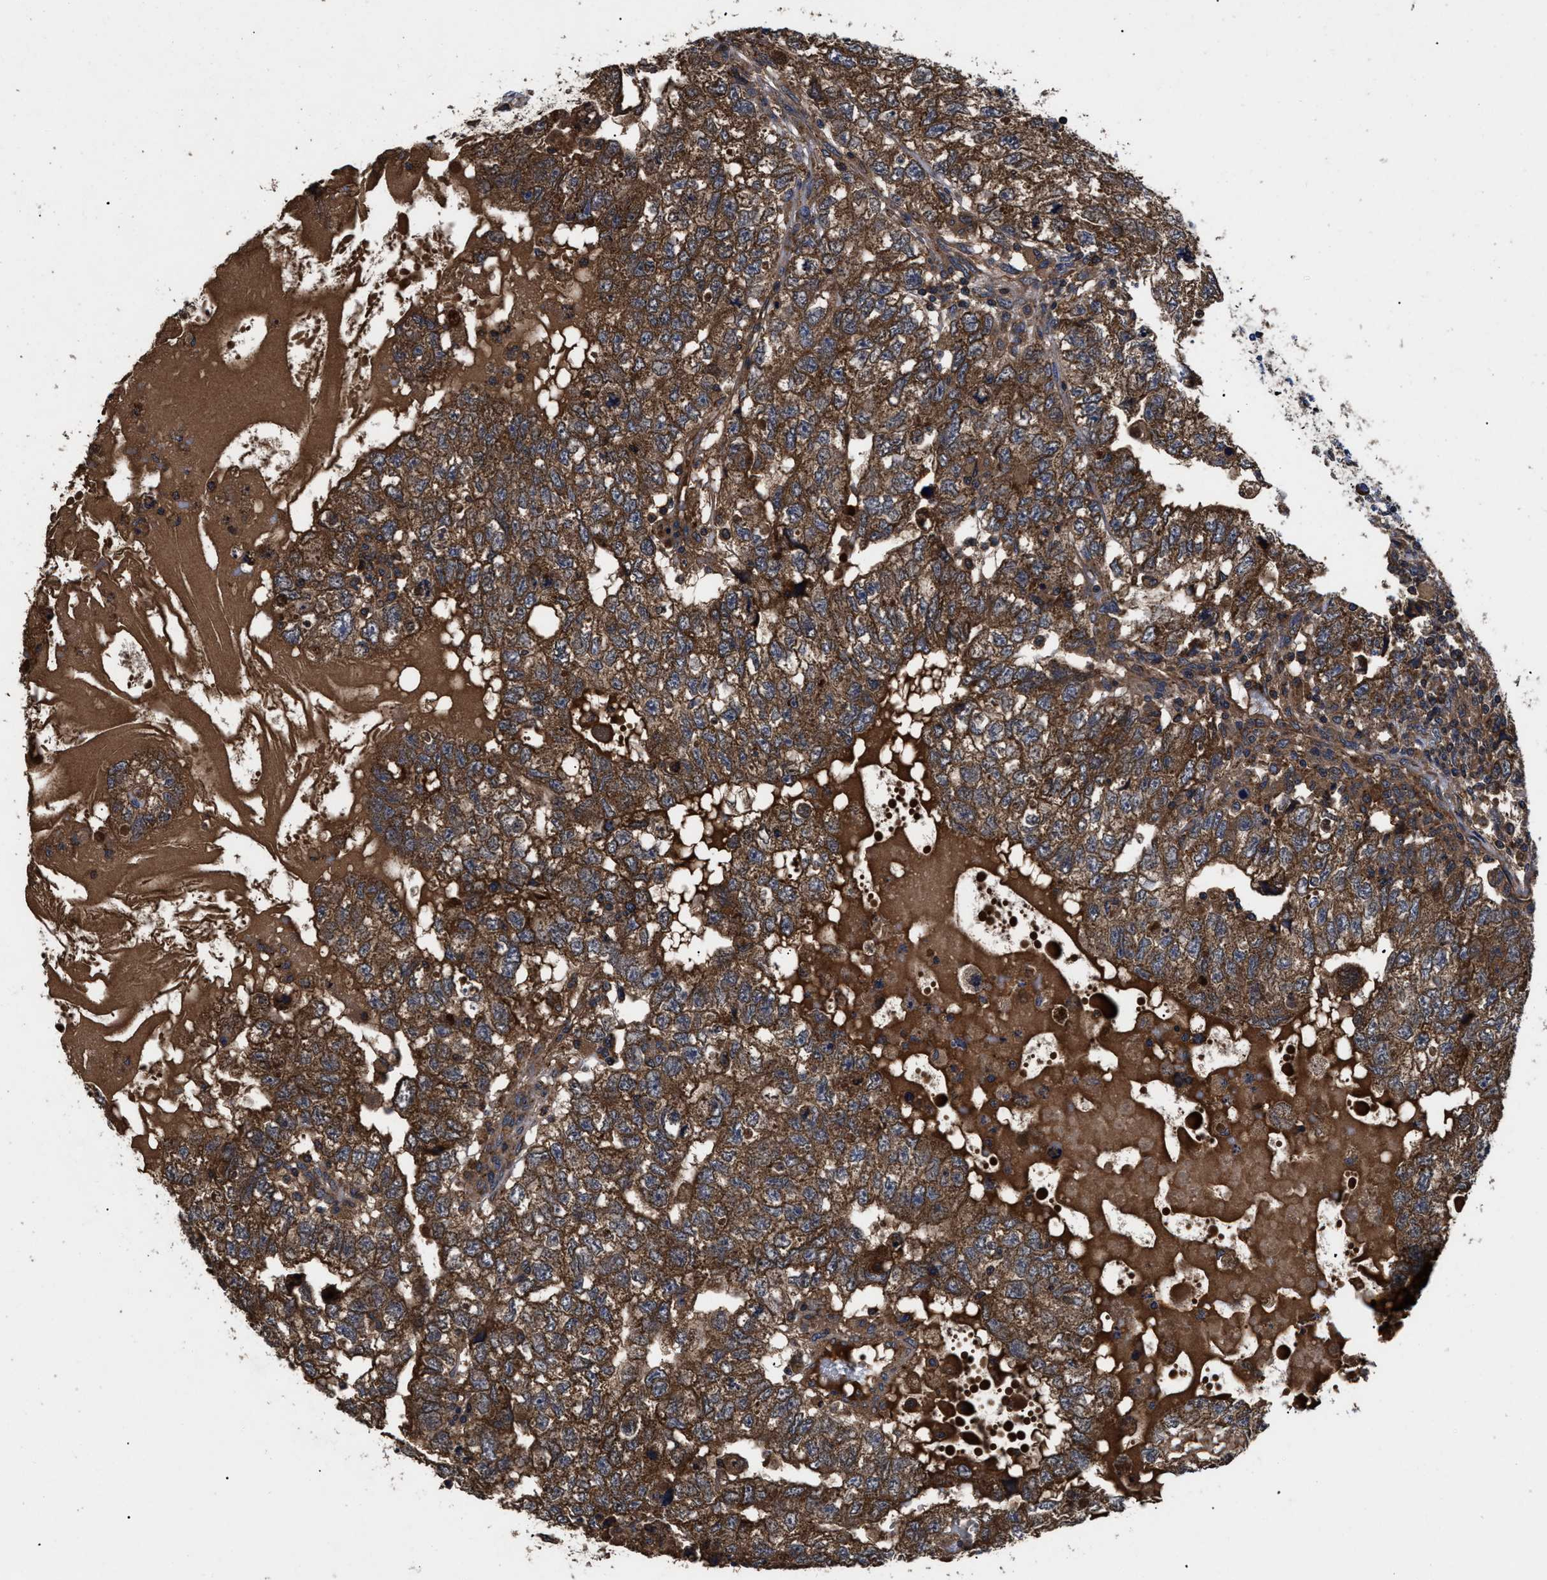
{"staining": {"intensity": "moderate", "quantity": ">75%", "location": "cytoplasmic/membranous"}, "tissue": "testis cancer", "cell_type": "Tumor cells", "image_type": "cancer", "snomed": [{"axis": "morphology", "description": "Carcinoma, Embryonal, NOS"}, {"axis": "topography", "description": "Testis"}], "caption": "This is an image of immunohistochemistry (IHC) staining of testis embryonal carcinoma, which shows moderate positivity in the cytoplasmic/membranous of tumor cells.", "gene": "LRRC3", "patient": {"sex": "male", "age": 36}}